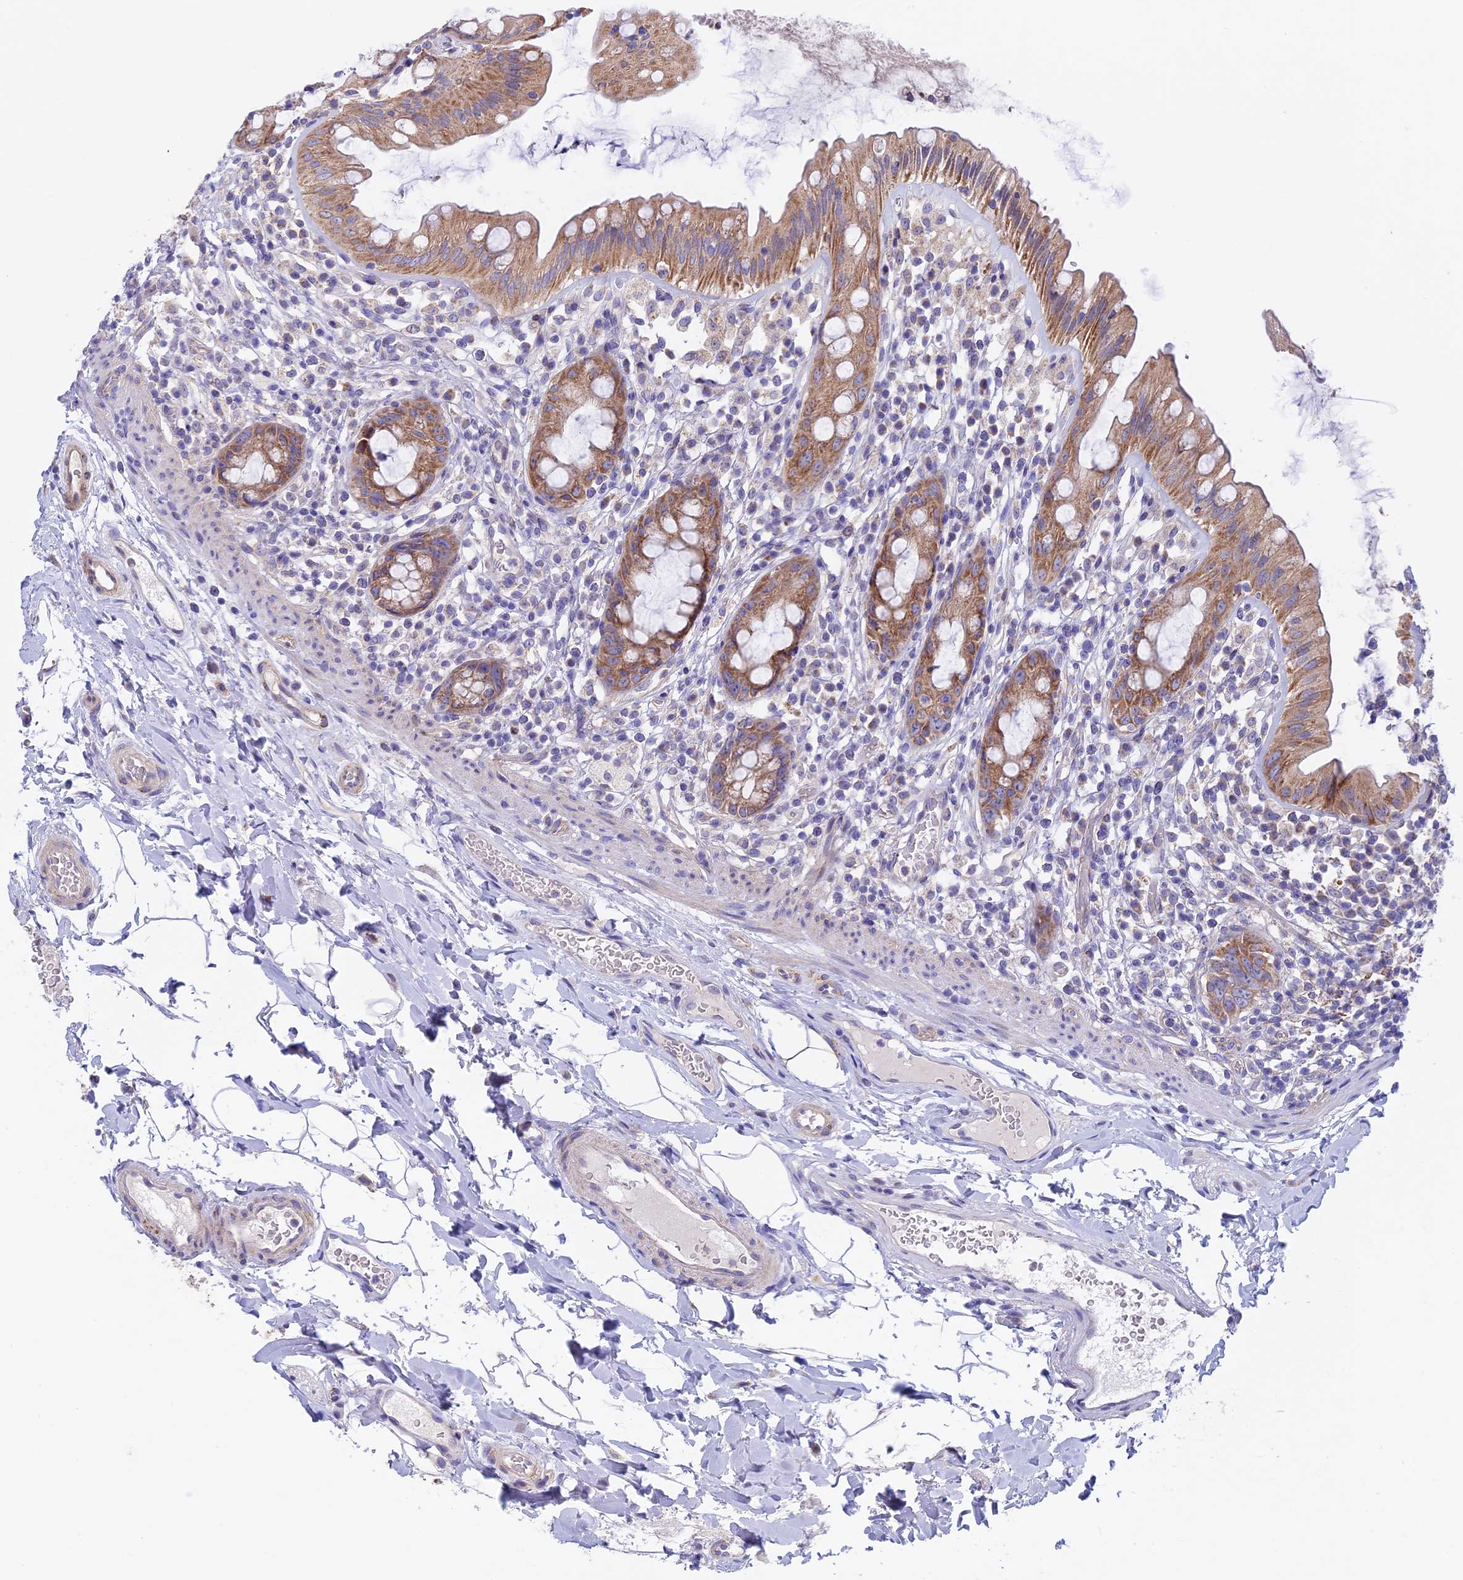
{"staining": {"intensity": "moderate", "quantity": ">75%", "location": "cytoplasmic/membranous"}, "tissue": "rectum", "cell_type": "Glandular cells", "image_type": "normal", "snomed": [{"axis": "morphology", "description": "Normal tissue, NOS"}, {"axis": "topography", "description": "Rectum"}], "caption": "A high-resolution histopathology image shows IHC staining of benign rectum, which shows moderate cytoplasmic/membranous expression in about >75% of glandular cells.", "gene": "ETFDH", "patient": {"sex": "female", "age": 57}}